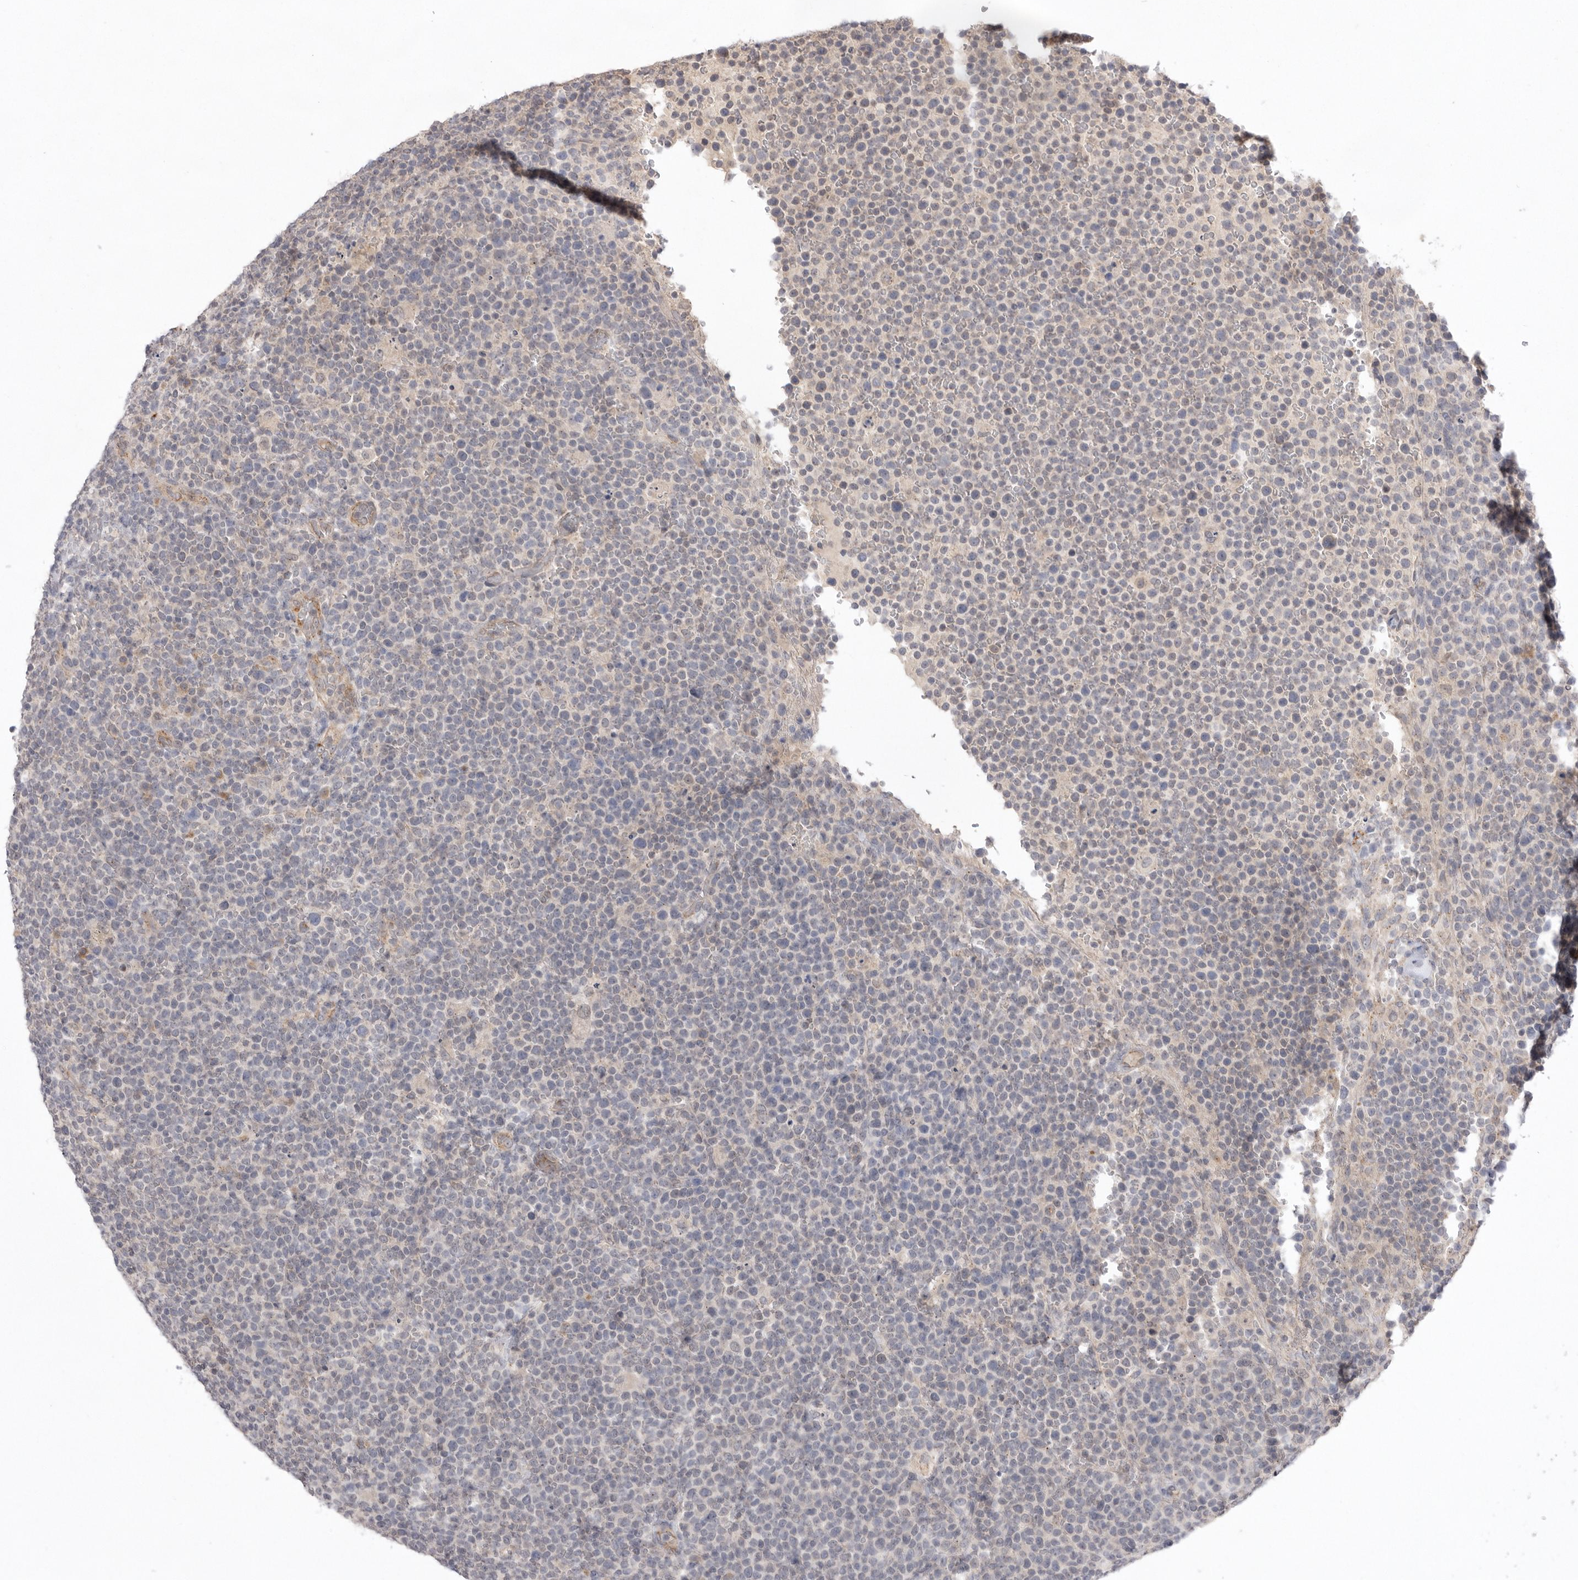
{"staining": {"intensity": "negative", "quantity": "none", "location": "none"}, "tissue": "lymphoma", "cell_type": "Tumor cells", "image_type": "cancer", "snomed": [{"axis": "morphology", "description": "Malignant lymphoma, non-Hodgkin's type, High grade"}, {"axis": "topography", "description": "Lymph node"}], "caption": "Immunohistochemical staining of human lymphoma demonstrates no significant expression in tumor cells.", "gene": "TLR3", "patient": {"sex": "male", "age": 61}}